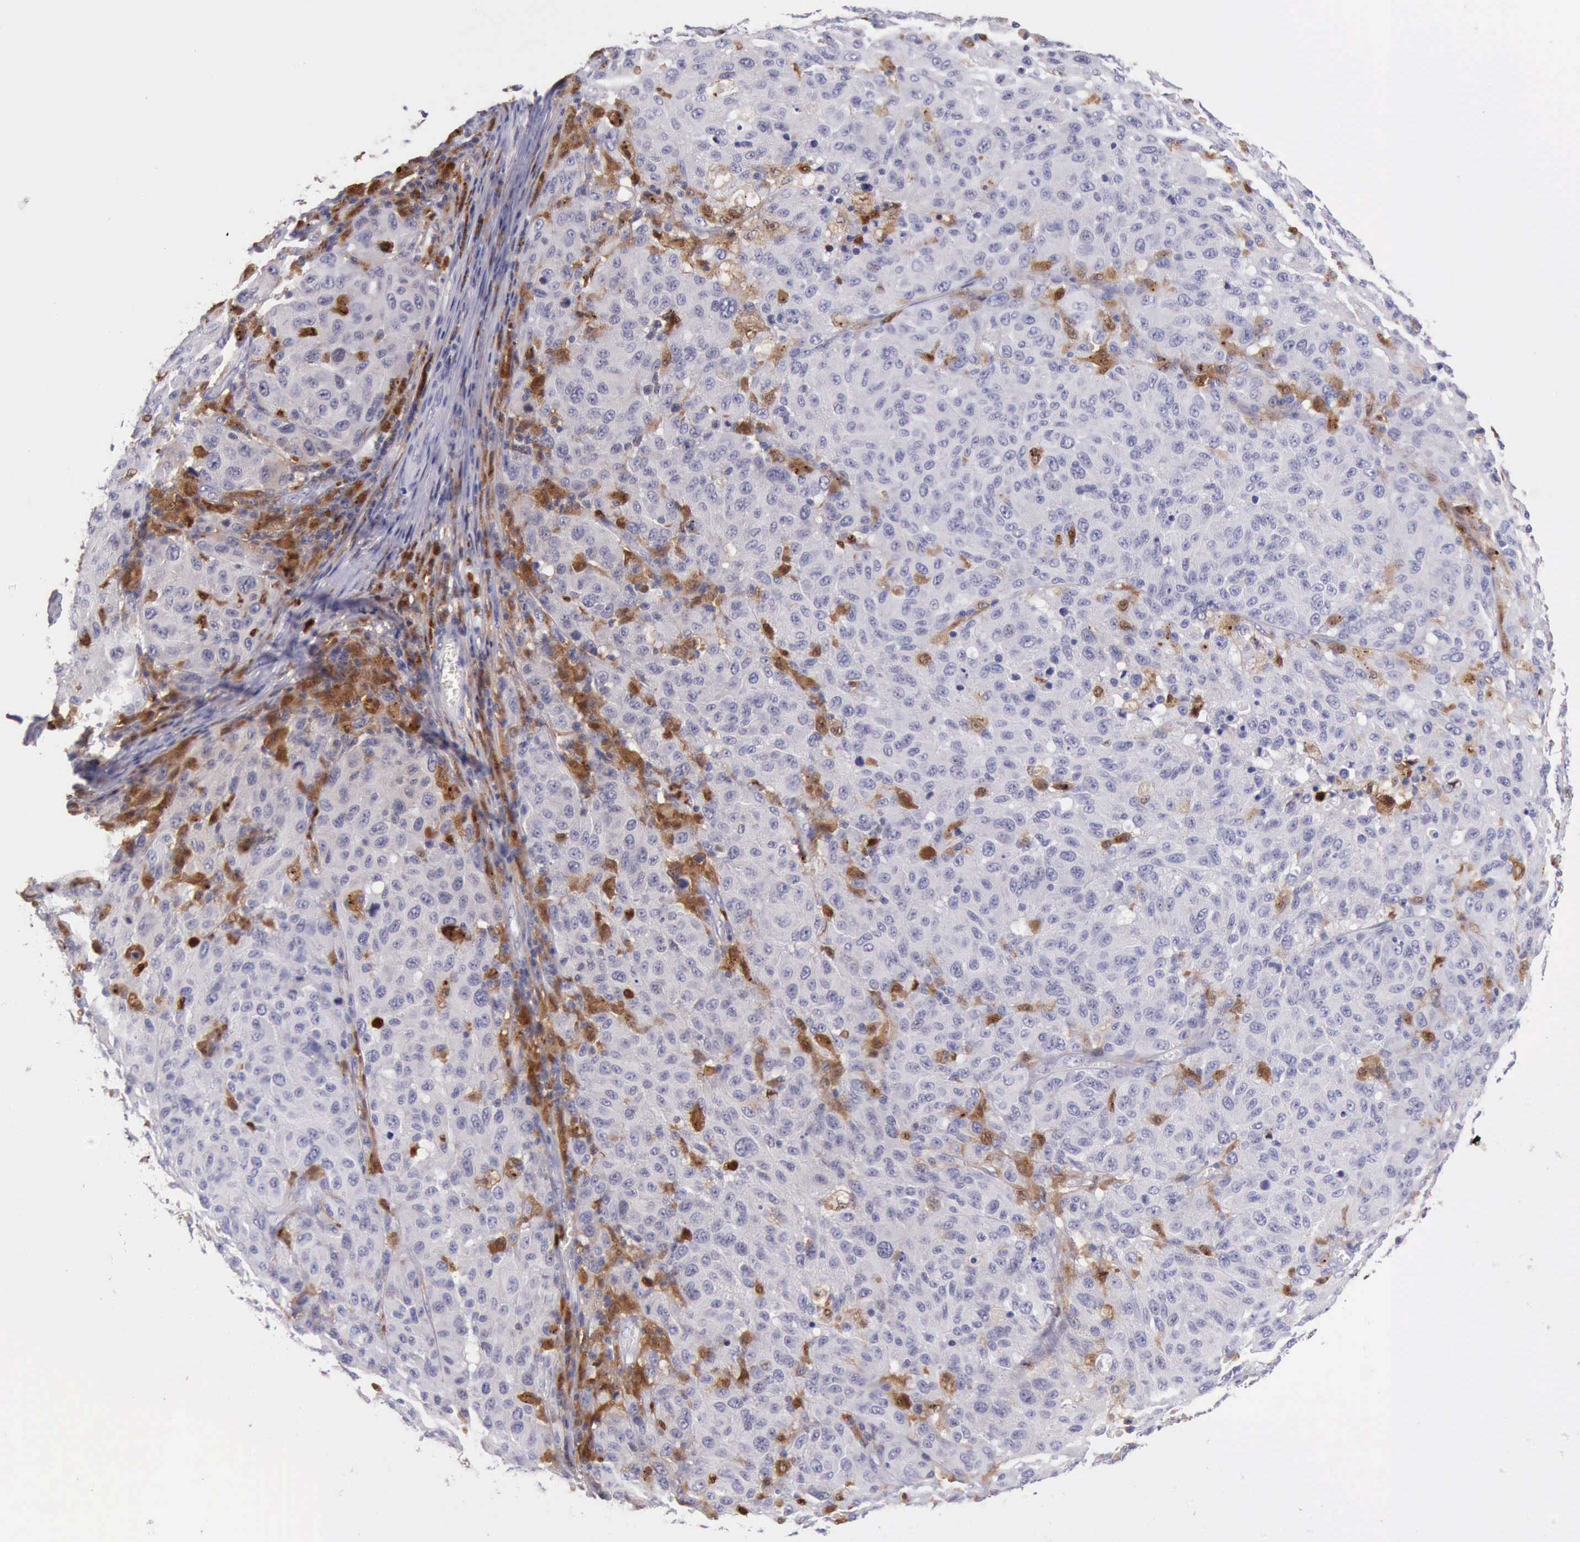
{"staining": {"intensity": "negative", "quantity": "none", "location": "none"}, "tissue": "melanoma", "cell_type": "Tumor cells", "image_type": "cancer", "snomed": [{"axis": "morphology", "description": "Malignant melanoma, NOS"}, {"axis": "topography", "description": "Skin"}], "caption": "Tumor cells are negative for protein expression in human malignant melanoma.", "gene": "CSTA", "patient": {"sex": "female", "age": 77}}